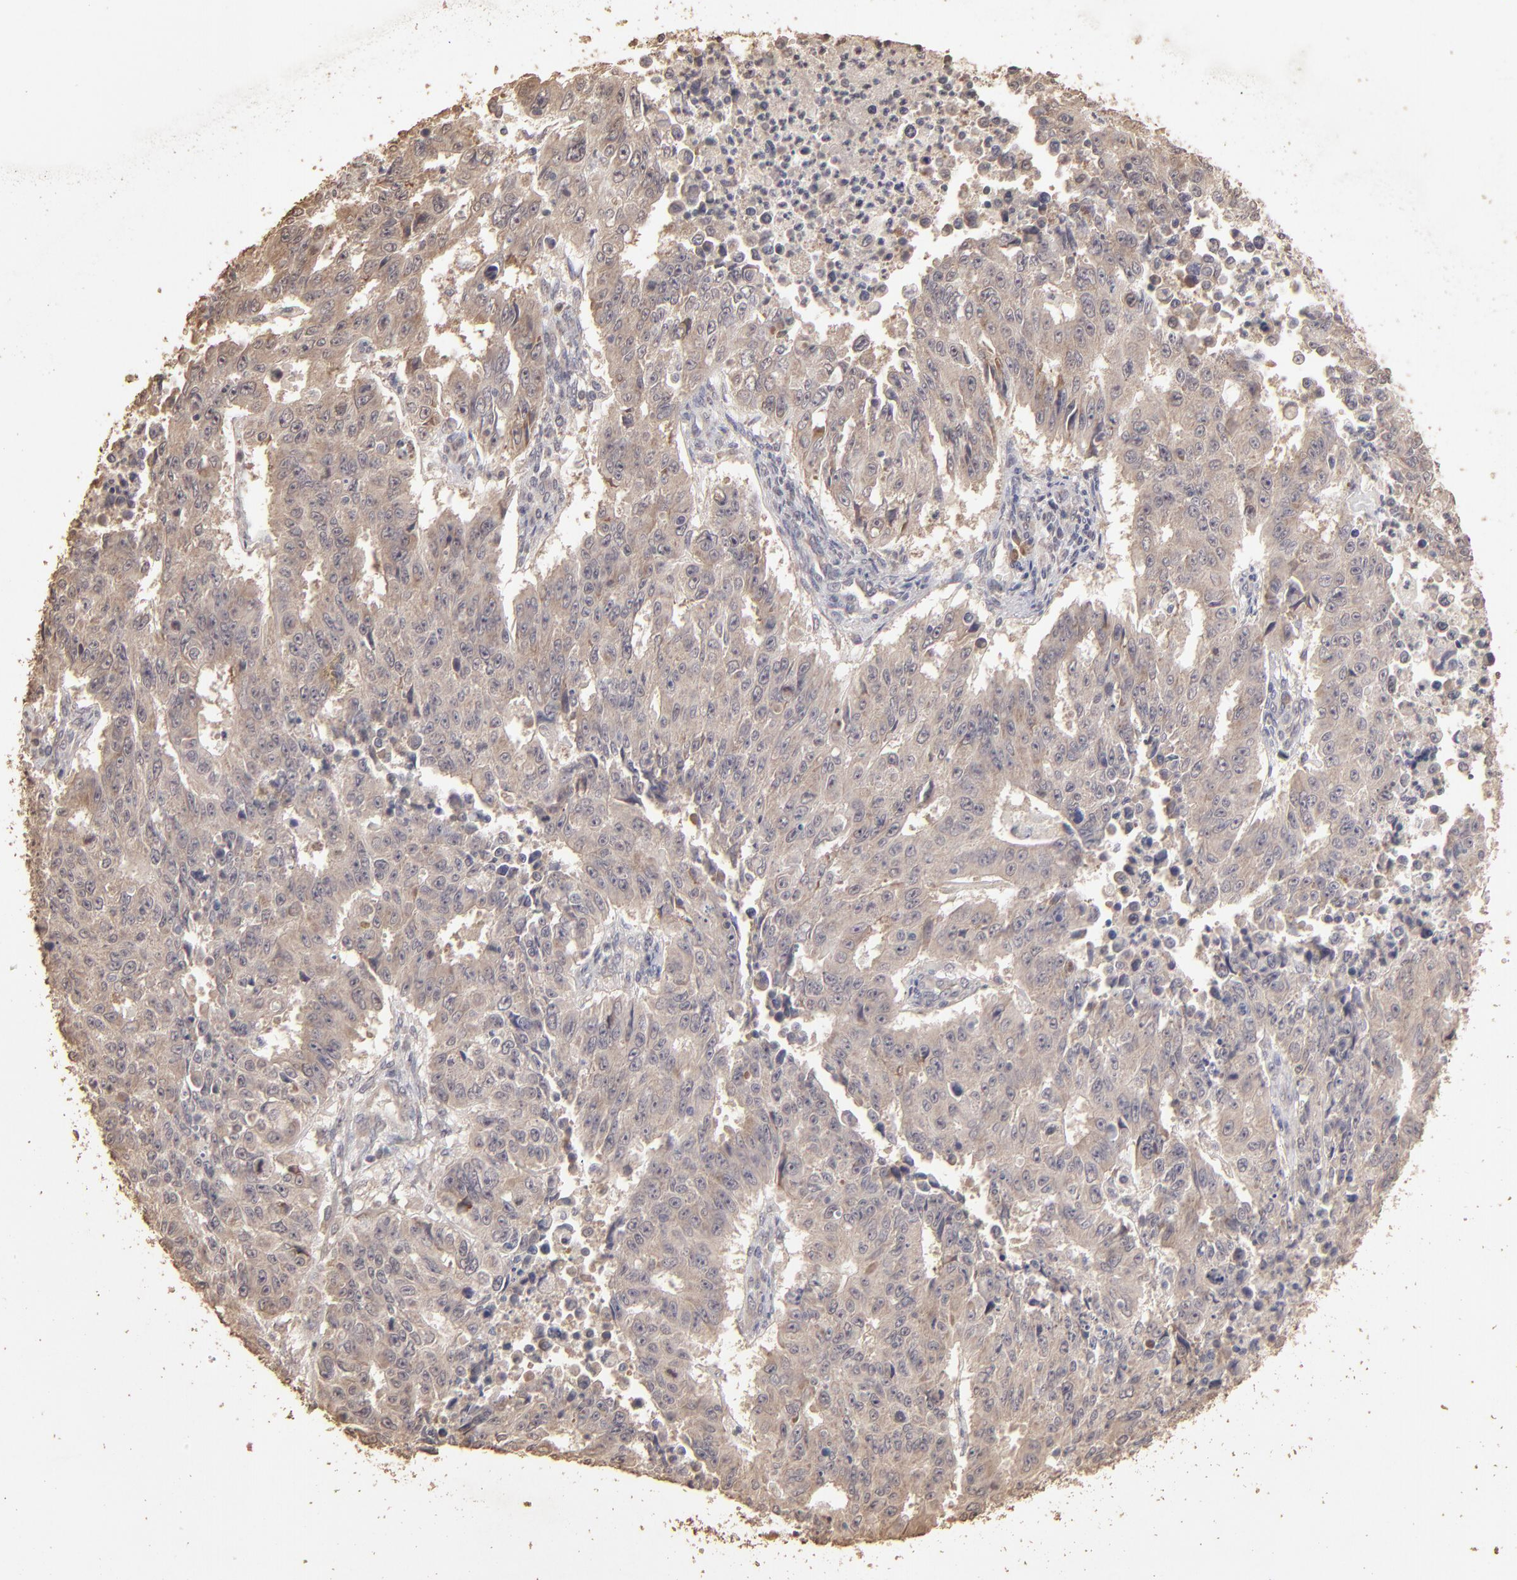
{"staining": {"intensity": "weak", "quantity": ">75%", "location": "cytoplasmic/membranous"}, "tissue": "endometrial cancer", "cell_type": "Tumor cells", "image_type": "cancer", "snomed": [{"axis": "morphology", "description": "Adenocarcinoma, NOS"}, {"axis": "topography", "description": "Endometrium"}], "caption": "Endometrial cancer (adenocarcinoma) stained with a brown dye exhibits weak cytoplasmic/membranous positive staining in approximately >75% of tumor cells.", "gene": "OPHN1", "patient": {"sex": "female", "age": 42}}